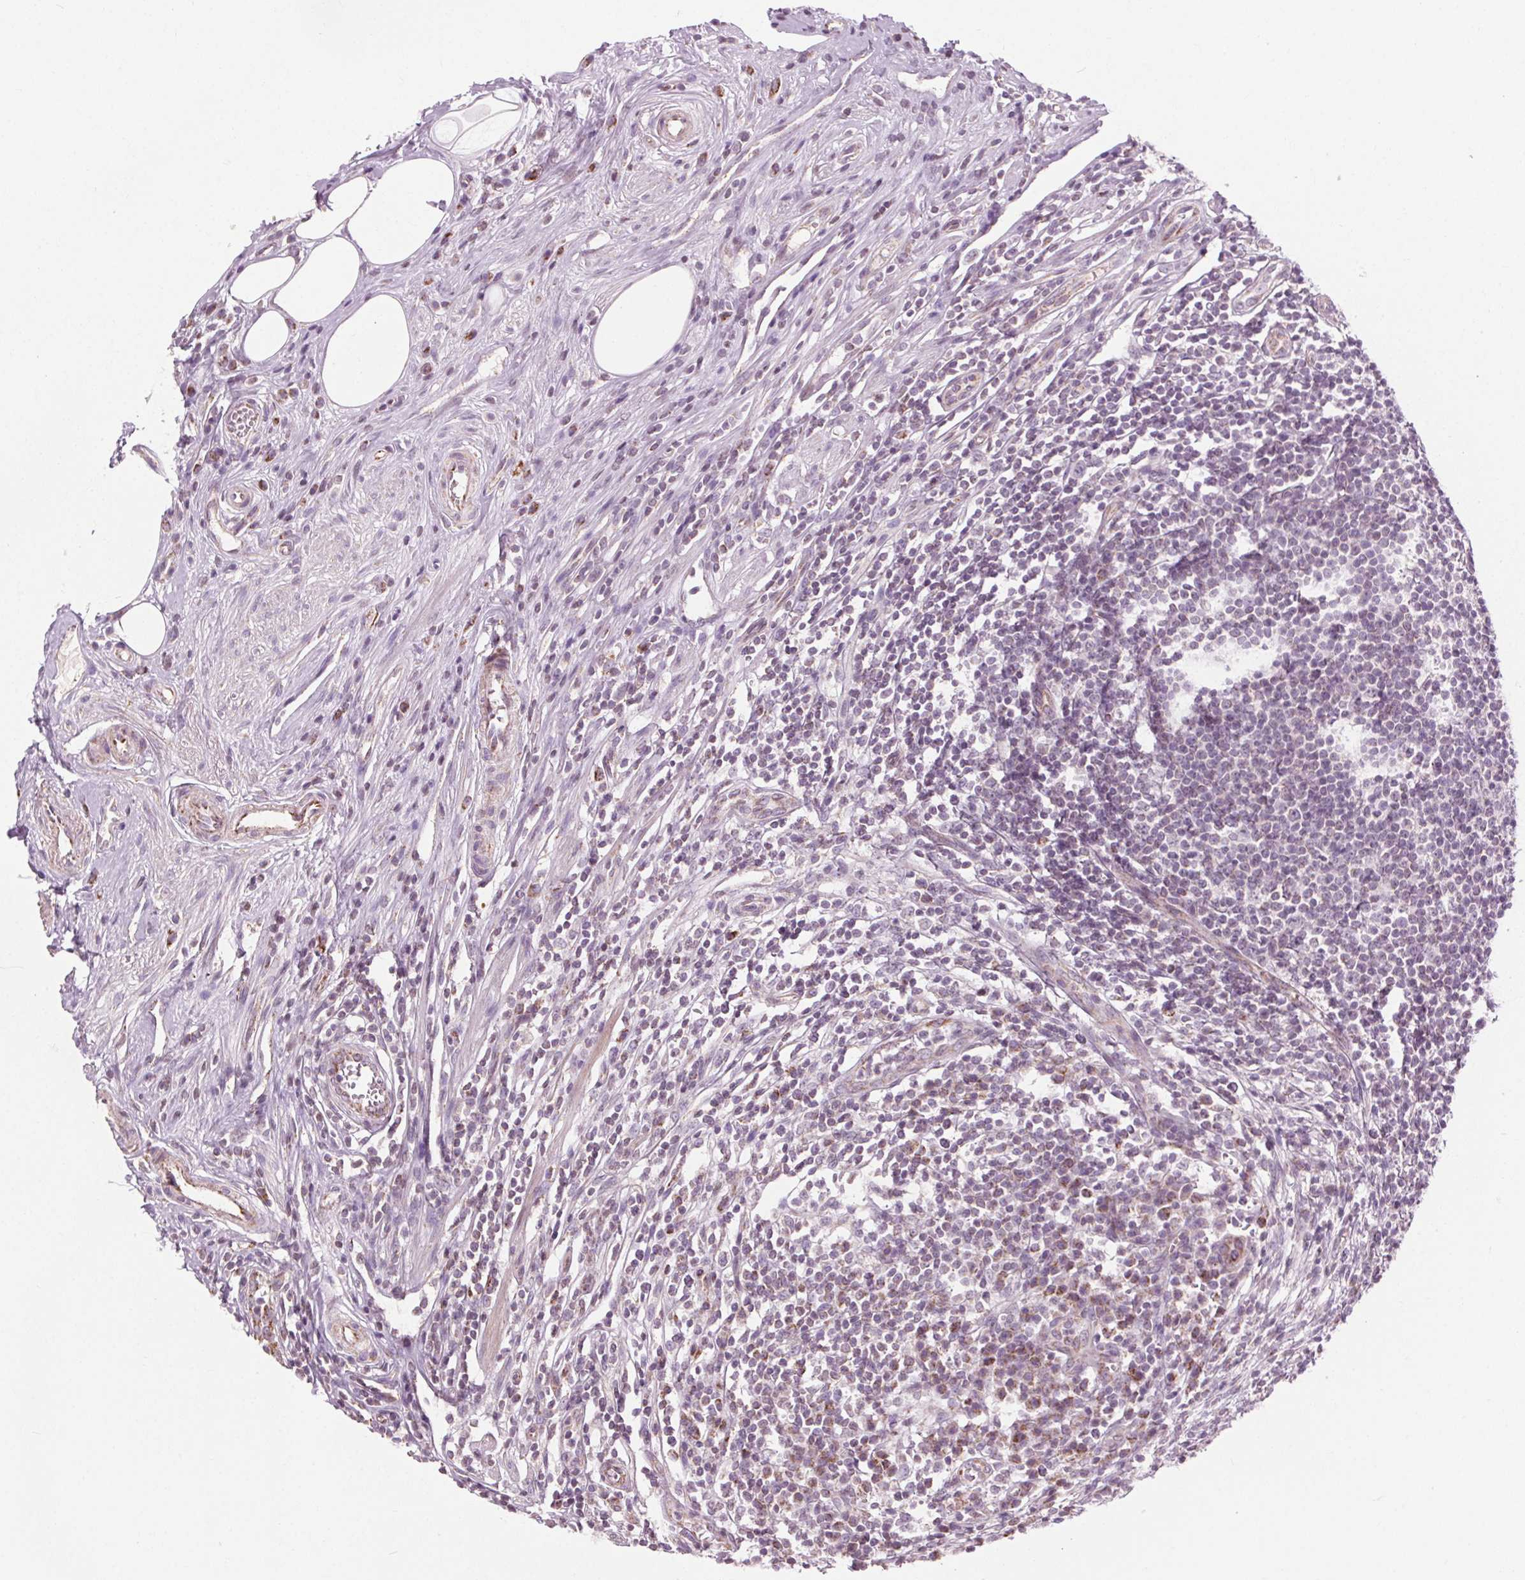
{"staining": {"intensity": "weak", "quantity": "25%-75%", "location": "cytoplasmic/membranous"}, "tissue": "appendix", "cell_type": "Glandular cells", "image_type": "normal", "snomed": [{"axis": "morphology", "description": "Normal tissue, NOS"}, {"axis": "topography", "description": "Appendix"}], "caption": "Protein expression analysis of unremarkable appendix demonstrates weak cytoplasmic/membranous expression in approximately 25%-75% of glandular cells. Nuclei are stained in blue.", "gene": "LFNG", "patient": {"sex": "female", "age": 56}}